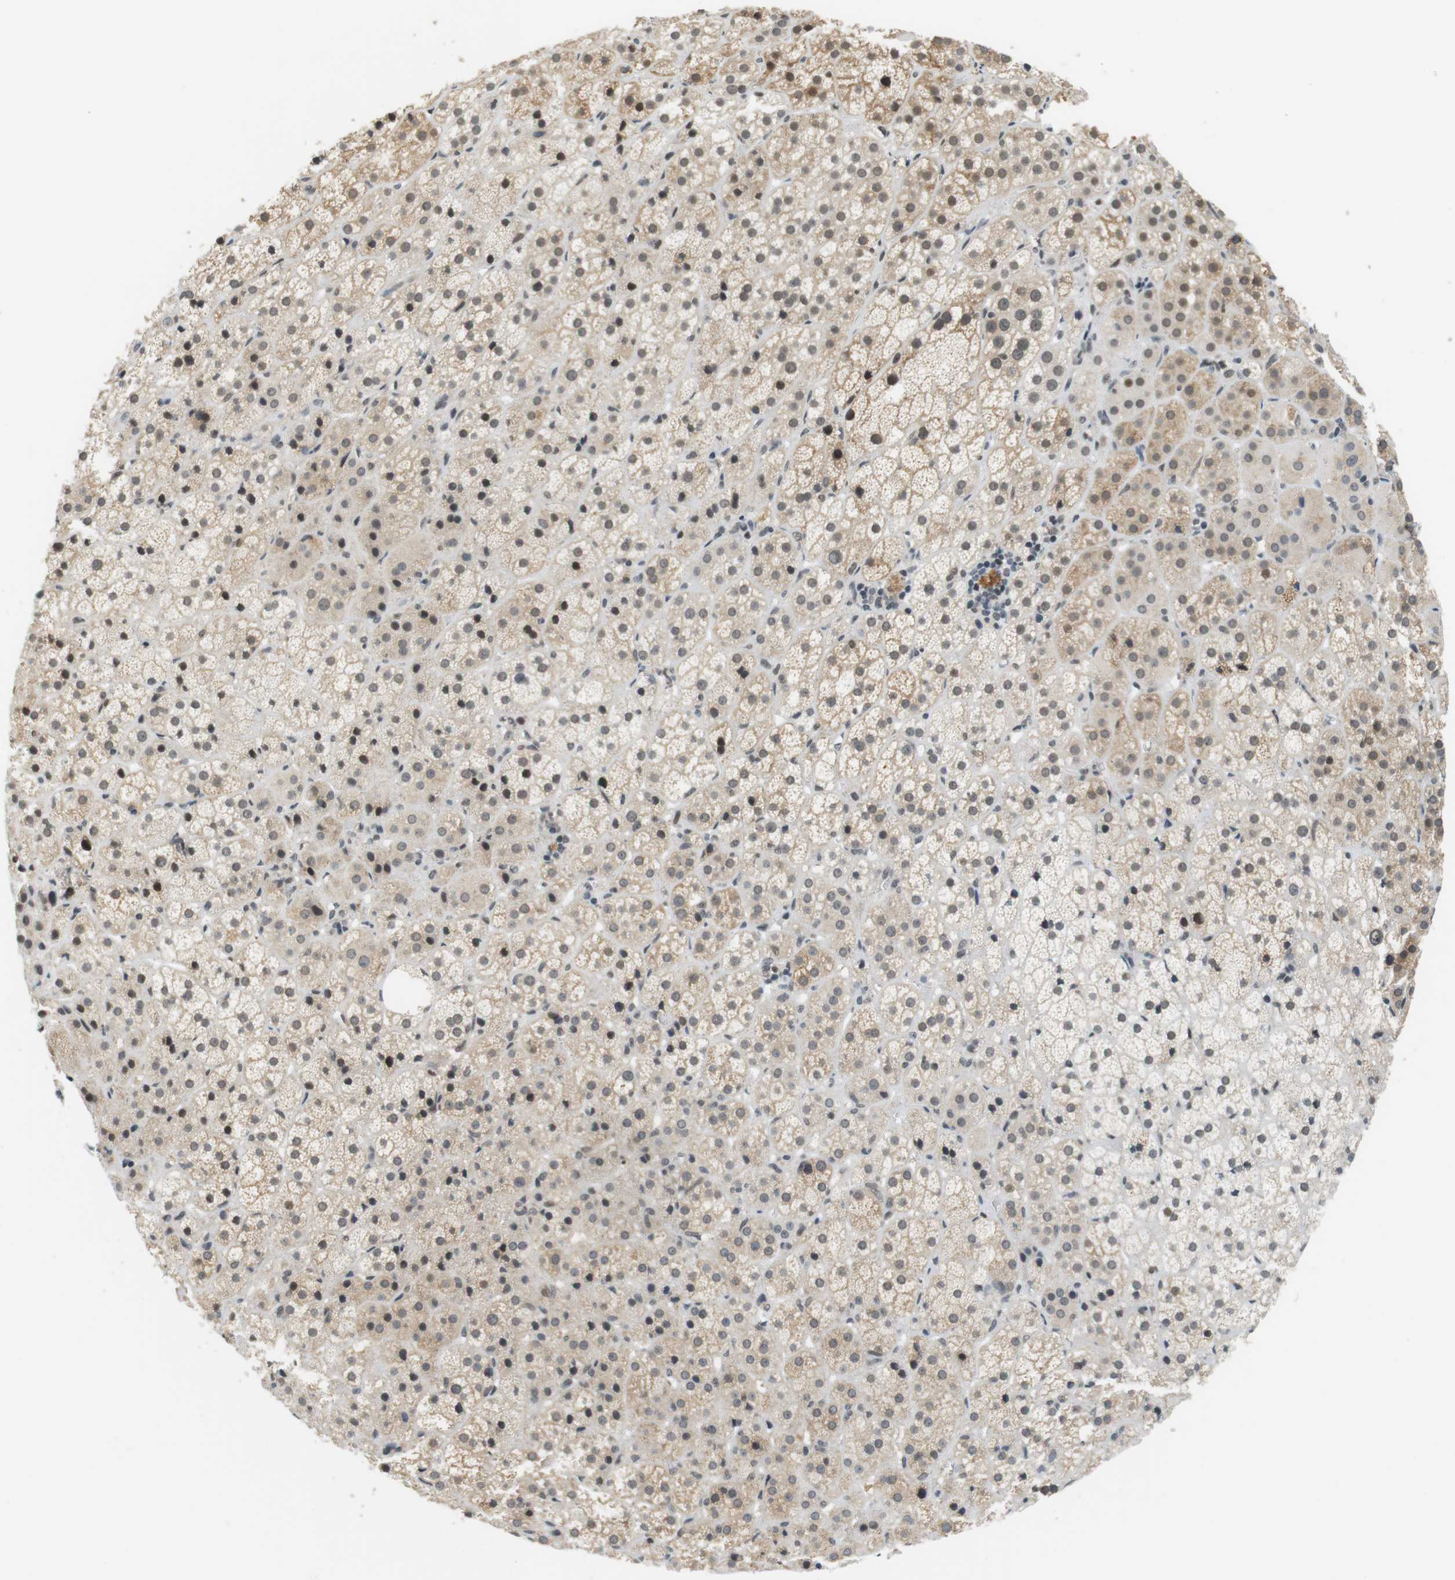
{"staining": {"intensity": "moderate", "quantity": "25%-75%", "location": "cytoplasmic/membranous,nuclear"}, "tissue": "adrenal gland", "cell_type": "Glandular cells", "image_type": "normal", "snomed": [{"axis": "morphology", "description": "Normal tissue, NOS"}, {"axis": "topography", "description": "Adrenal gland"}], "caption": "Protein expression analysis of normal adrenal gland shows moderate cytoplasmic/membranous,nuclear positivity in about 25%-75% of glandular cells. The protein is shown in brown color, while the nuclei are stained blue.", "gene": "RNF38", "patient": {"sex": "female", "age": 57}}